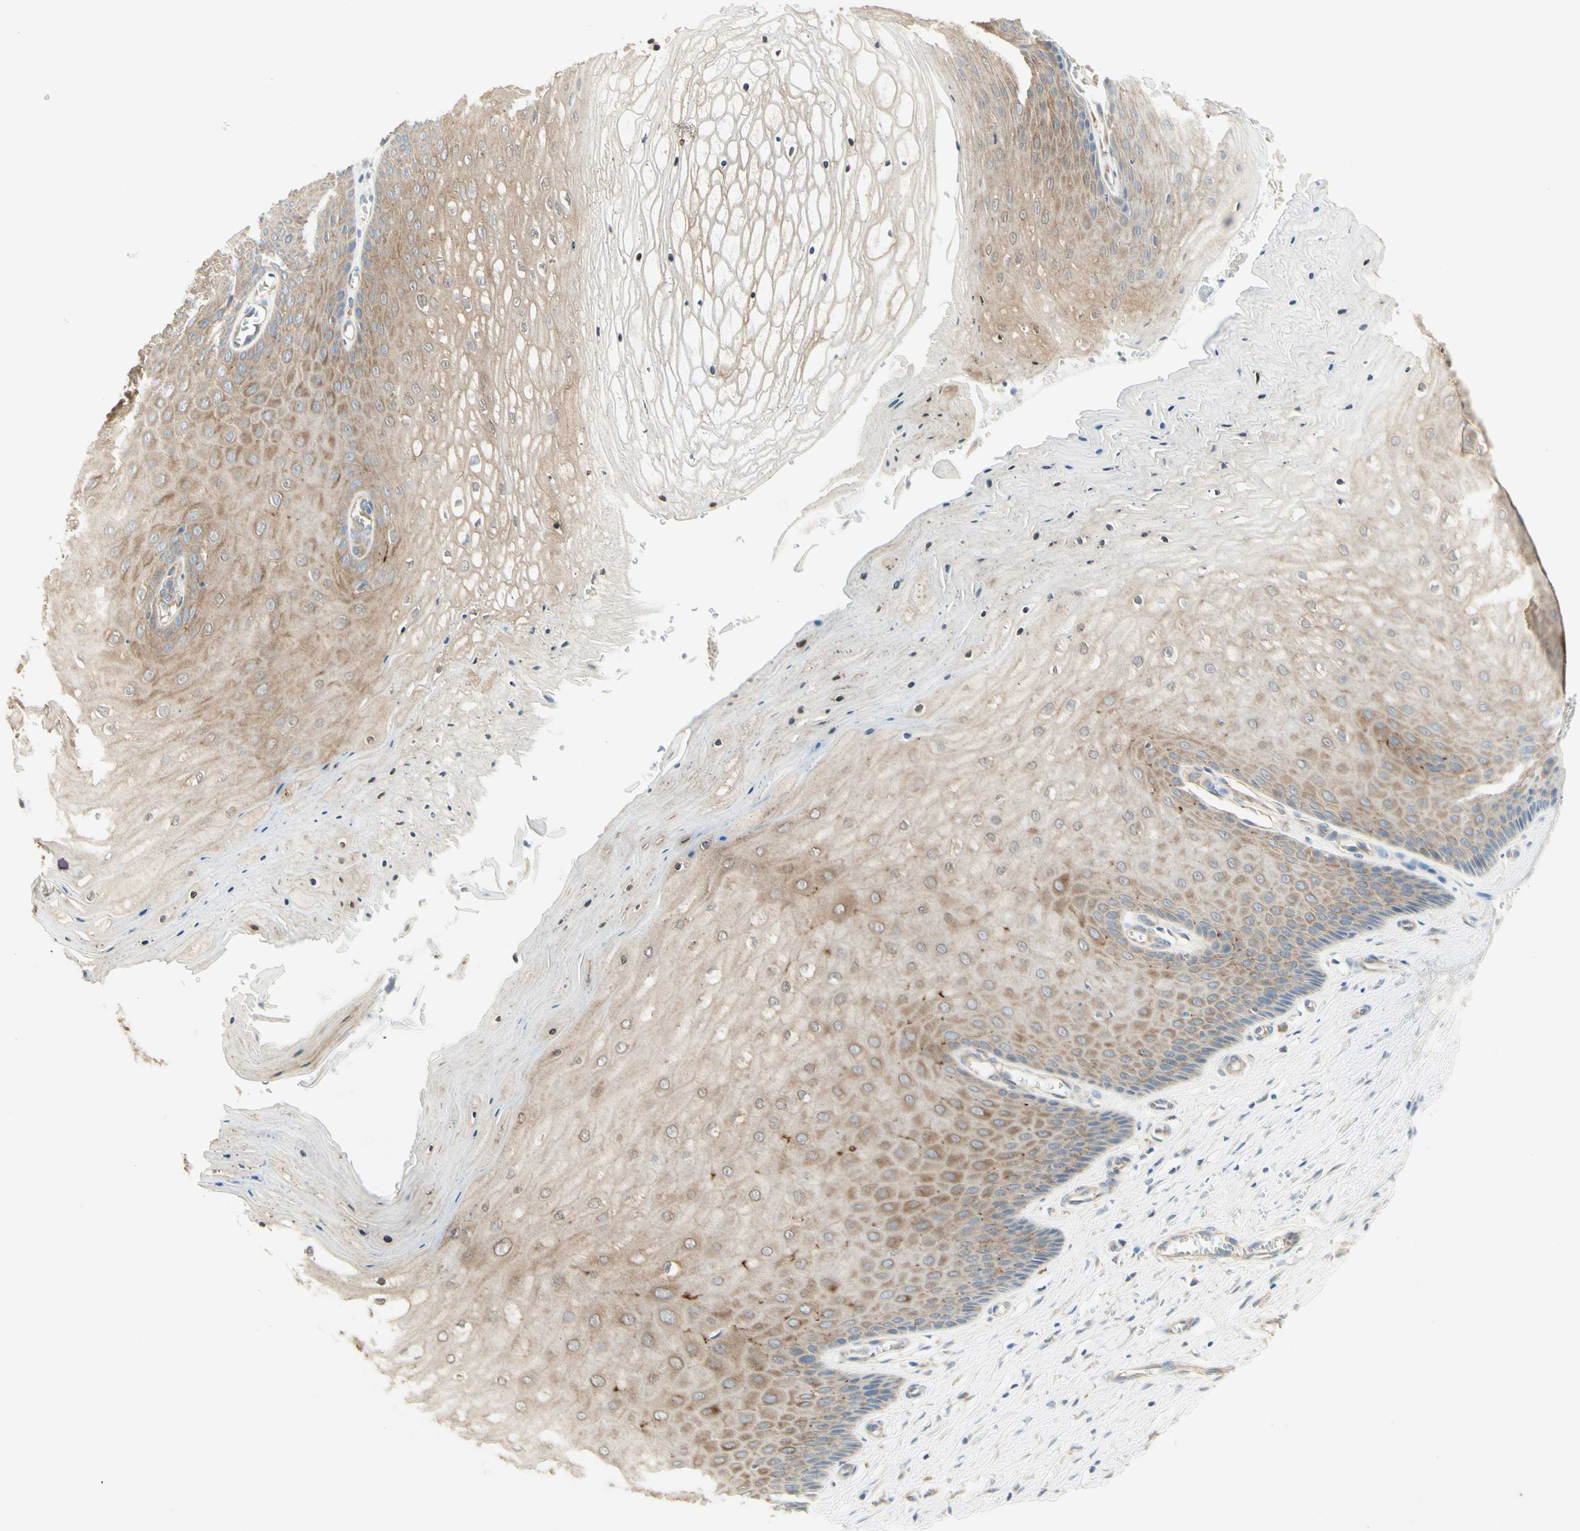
{"staining": {"intensity": "weak", "quantity": "<25%", "location": "cytoplasmic/membranous"}, "tissue": "cervix", "cell_type": "Glandular cells", "image_type": "normal", "snomed": [{"axis": "morphology", "description": "Normal tissue, NOS"}, {"axis": "topography", "description": "Cervix"}], "caption": "Immunohistochemical staining of benign cervix demonstrates no significant staining in glandular cells. The staining was performed using DAB (3,3'-diaminobenzidine) to visualize the protein expression in brown, while the nuclei were stained in blue with hematoxylin (Magnification: 20x).", "gene": "DYNC1H1", "patient": {"sex": "female", "age": 55}}